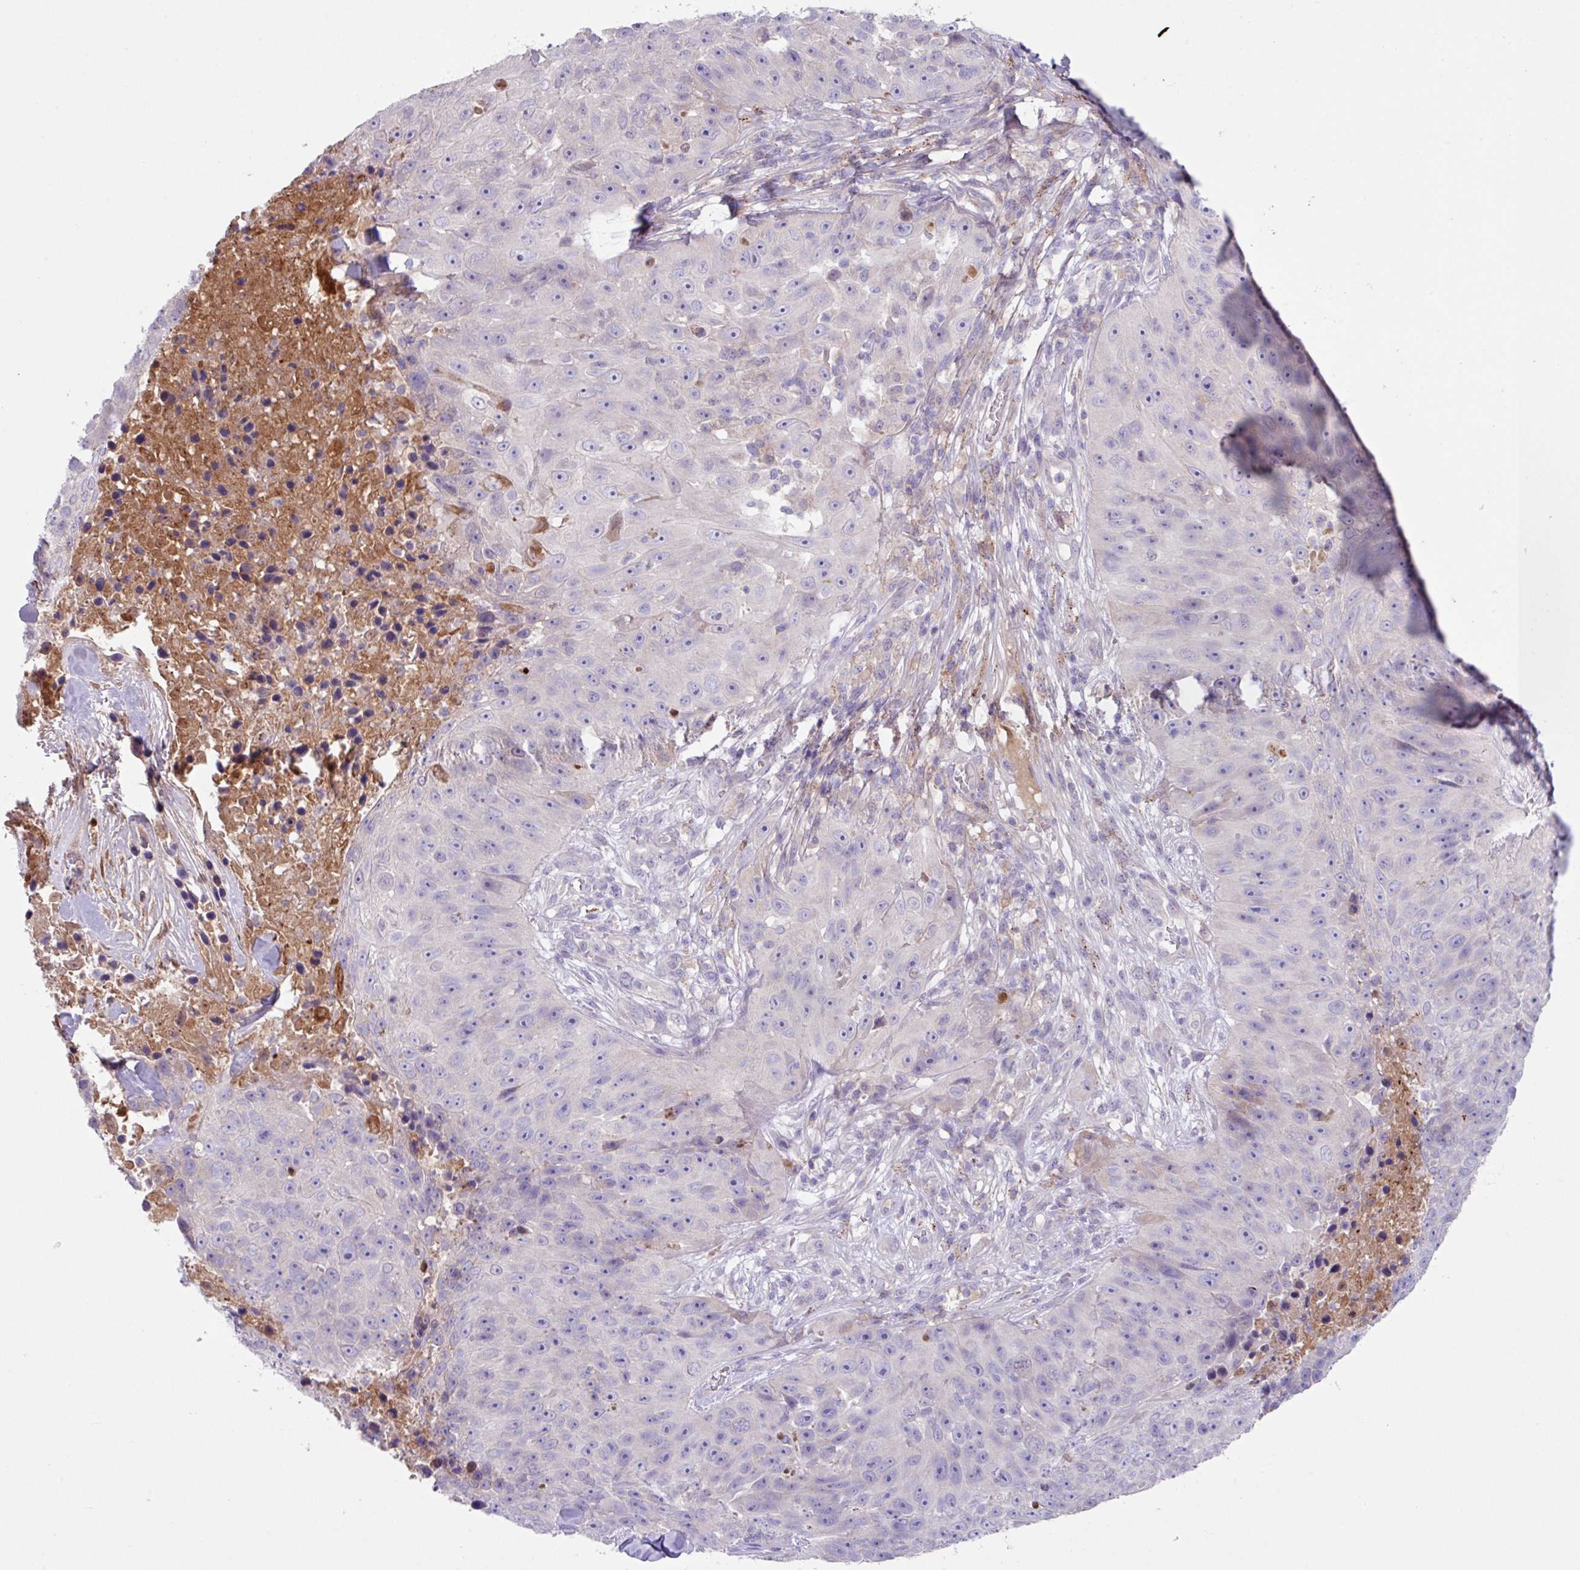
{"staining": {"intensity": "negative", "quantity": "none", "location": "none"}, "tissue": "skin cancer", "cell_type": "Tumor cells", "image_type": "cancer", "snomed": [{"axis": "morphology", "description": "Squamous cell carcinoma, NOS"}, {"axis": "topography", "description": "Skin"}], "caption": "The immunohistochemistry (IHC) histopathology image has no significant expression in tumor cells of squamous cell carcinoma (skin) tissue. (DAB immunohistochemistry, high magnification).", "gene": "IQCJ", "patient": {"sex": "female", "age": 87}}